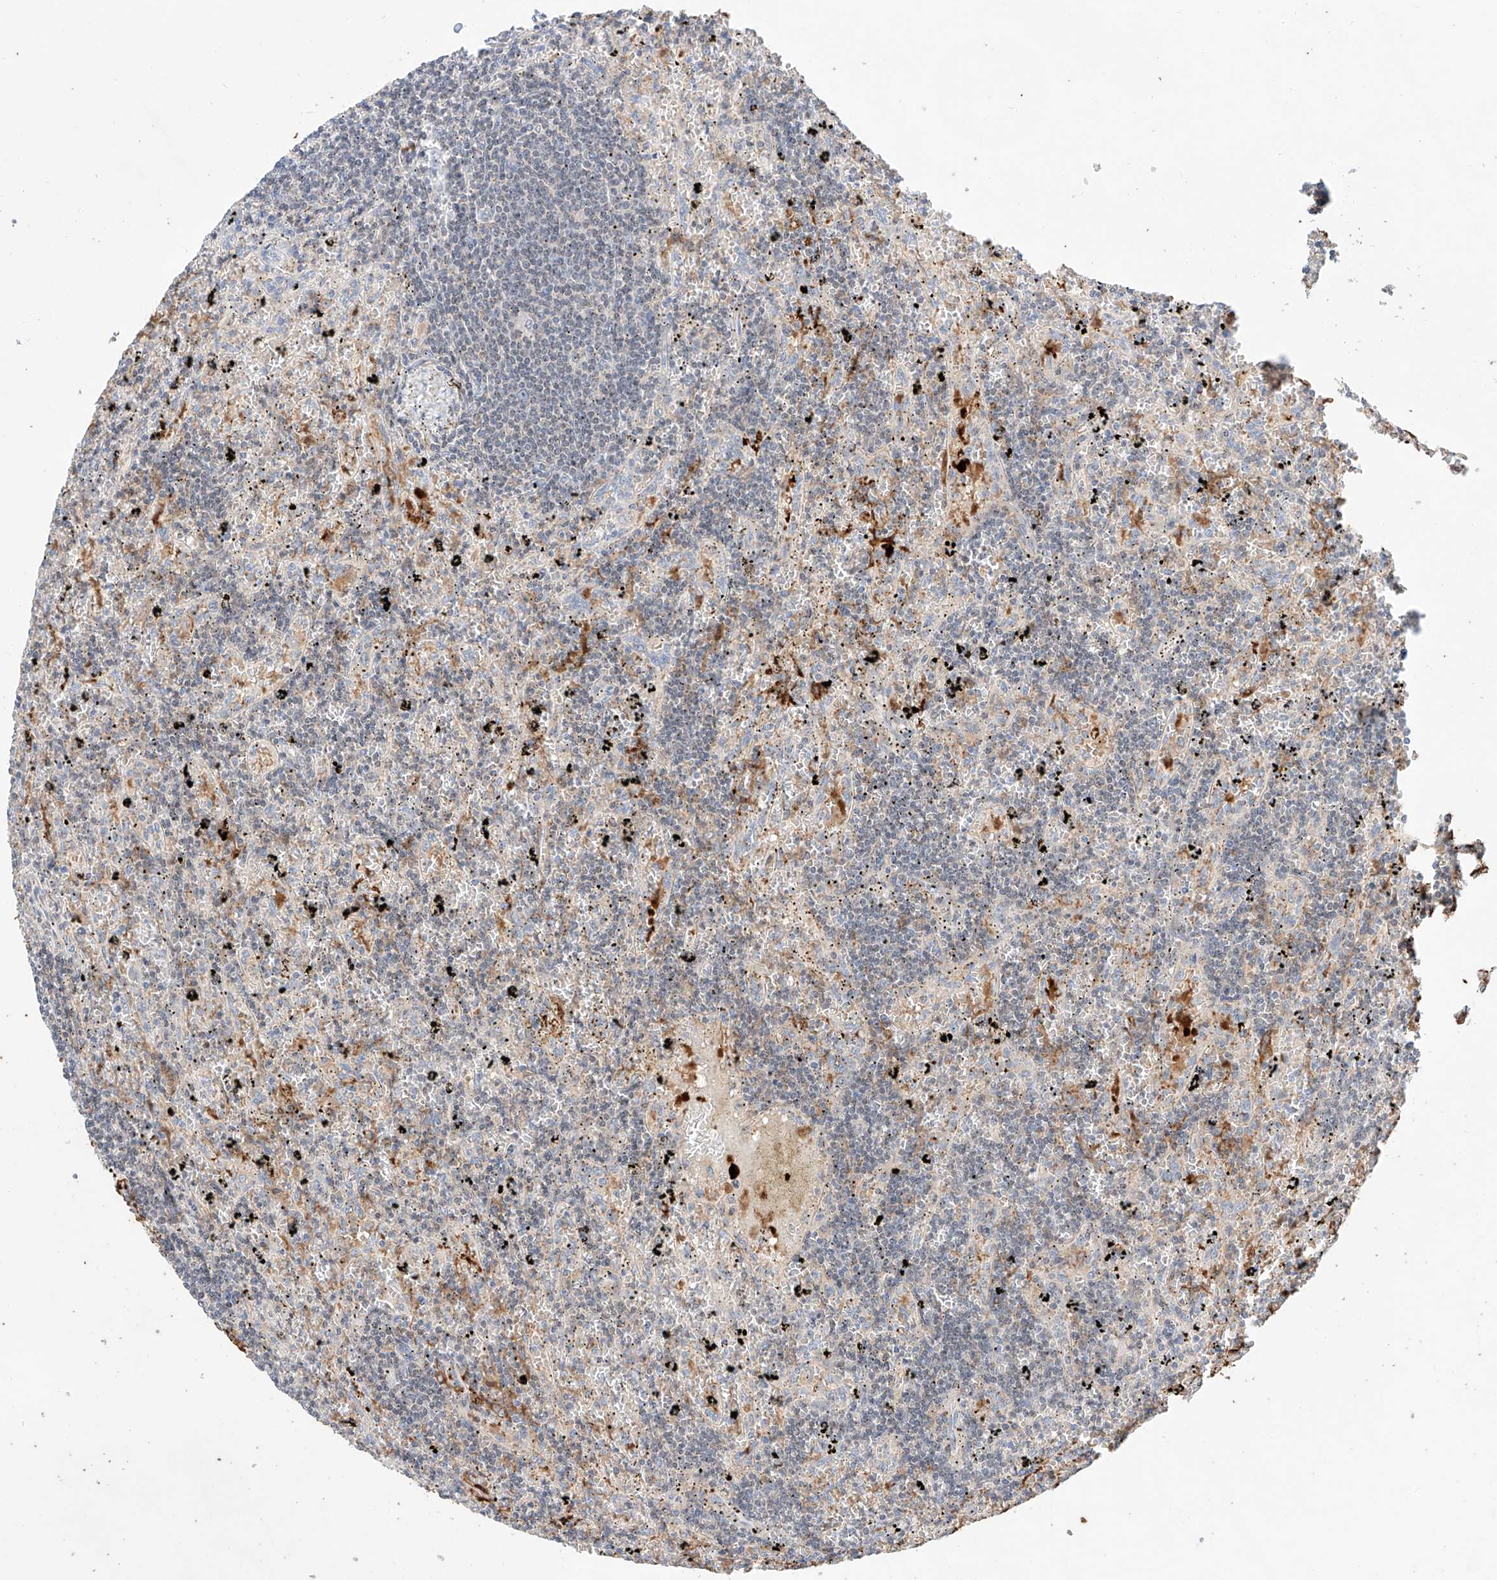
{"staining": {"intensity": "negative", "quantity": "none", "location": "none"}, "tissue": "lymphoma", "cell_type": "Tumor cells", "image_type": "cancer", "snomed": [{"axis": "morphology", "description": "Malignant lymphoma, non-Hodgkin's type, Low grade"}, {"axis": "topography", "description": "Spleen"}], "caption": "IHC of human malignant lymphoma, non-Hodgkin's type (low-grade) displays no staining in tumor cells.", "gene": "MOSPD1", "patient": {"sex": "male", "age": 76}}